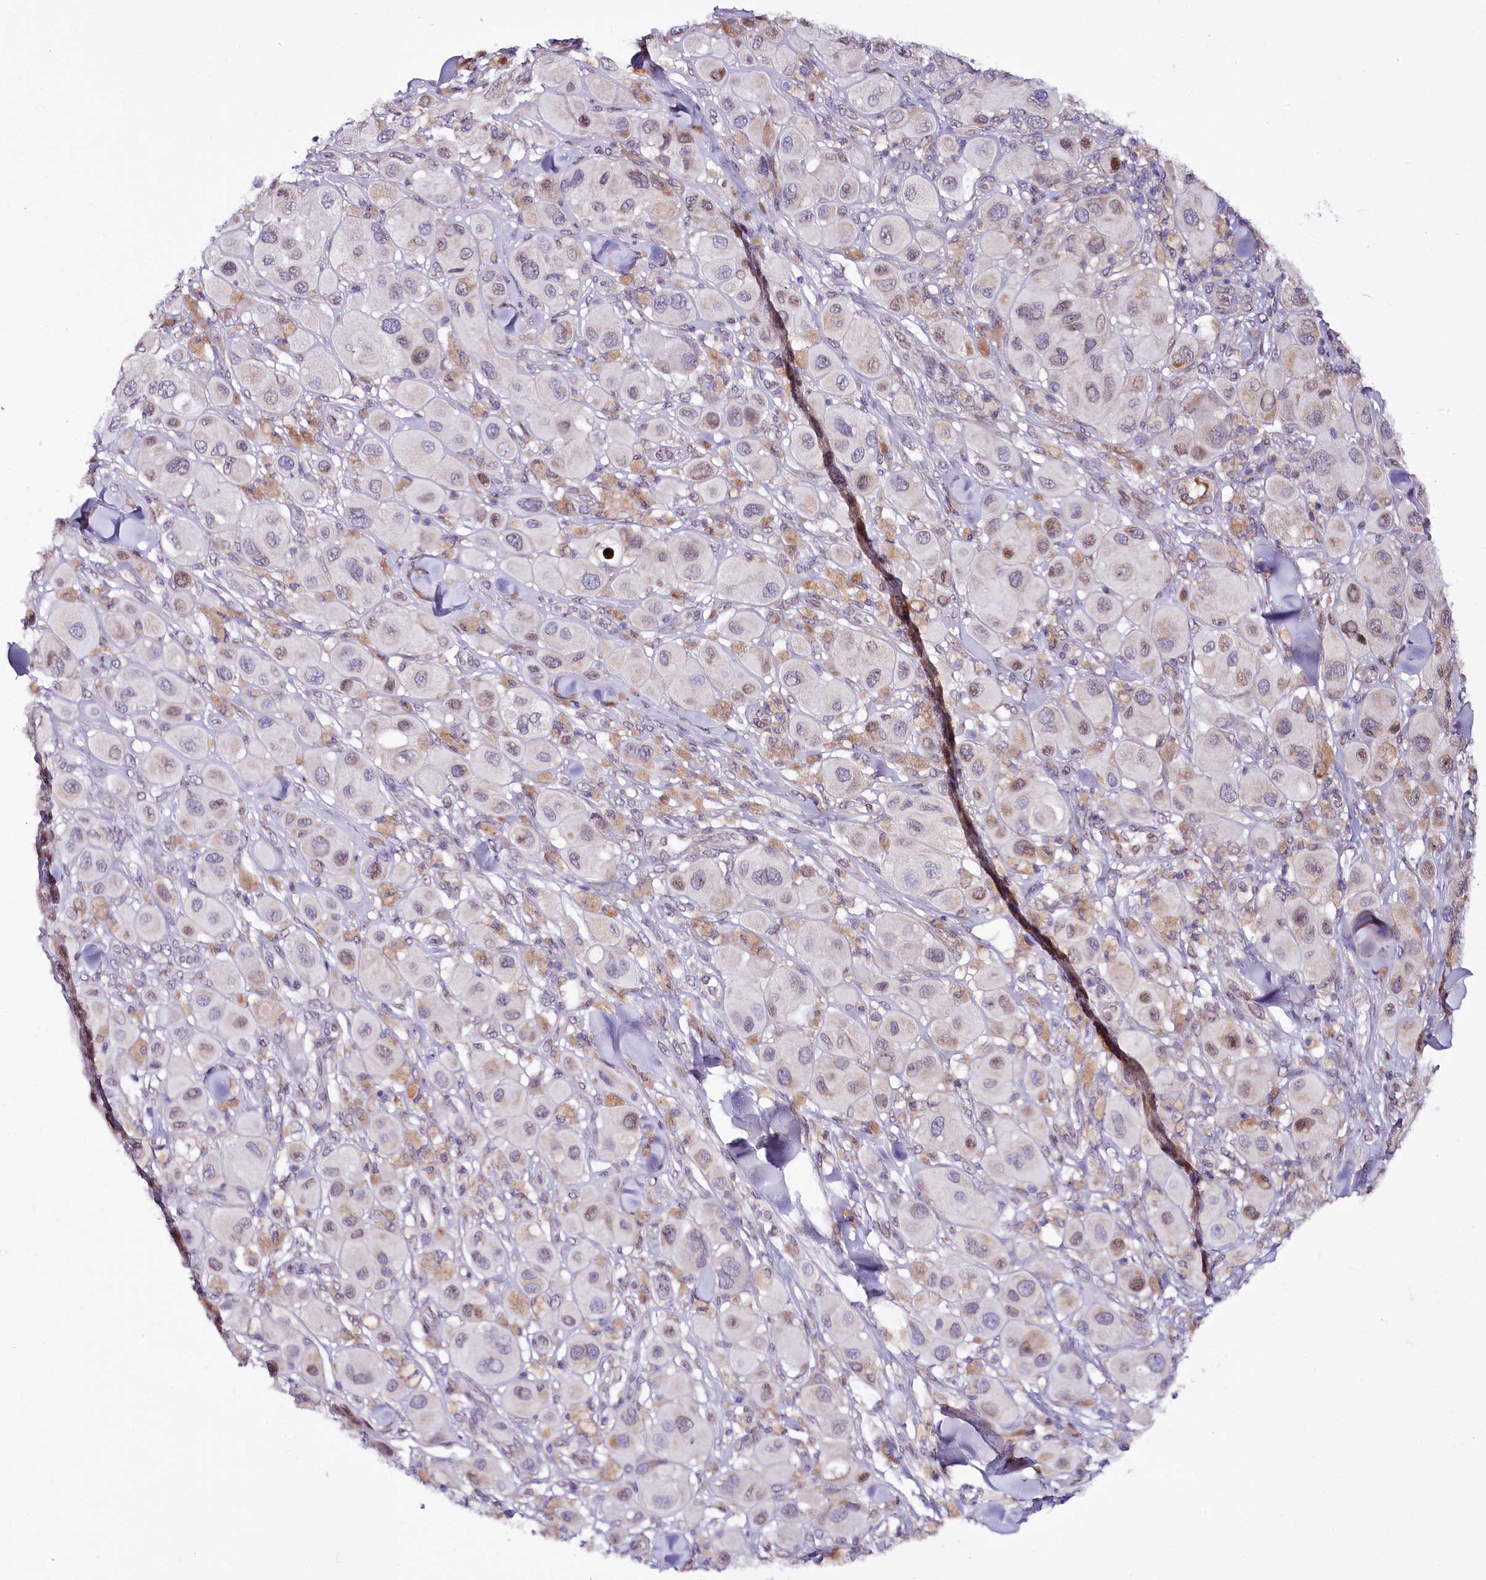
{"staining": {"intensity": "weak", "quantity": "<25%", "location": "nuclear"}, "tissue": "melanoma", "cell_type": "Tumor cells", "image_type": "cancer", "snomed": [{"axis": "morphology", "description": "Malignant melanoma, Metastatic site"}, {"axis": "topography", "description": "Skin"}], "caption": "A high-resolution photomicrograph shows immunohistochemistry staining of melanoma, which exhibits no significant expression in tumor cells. (Stains: DAB immunohistochemistry (IHC) with hematoxylin counter stain, Microscopy: brightfield microscopy at high magnification).", "gene": "ZNF226", "patient": {"sex": "male", "age": 41}}